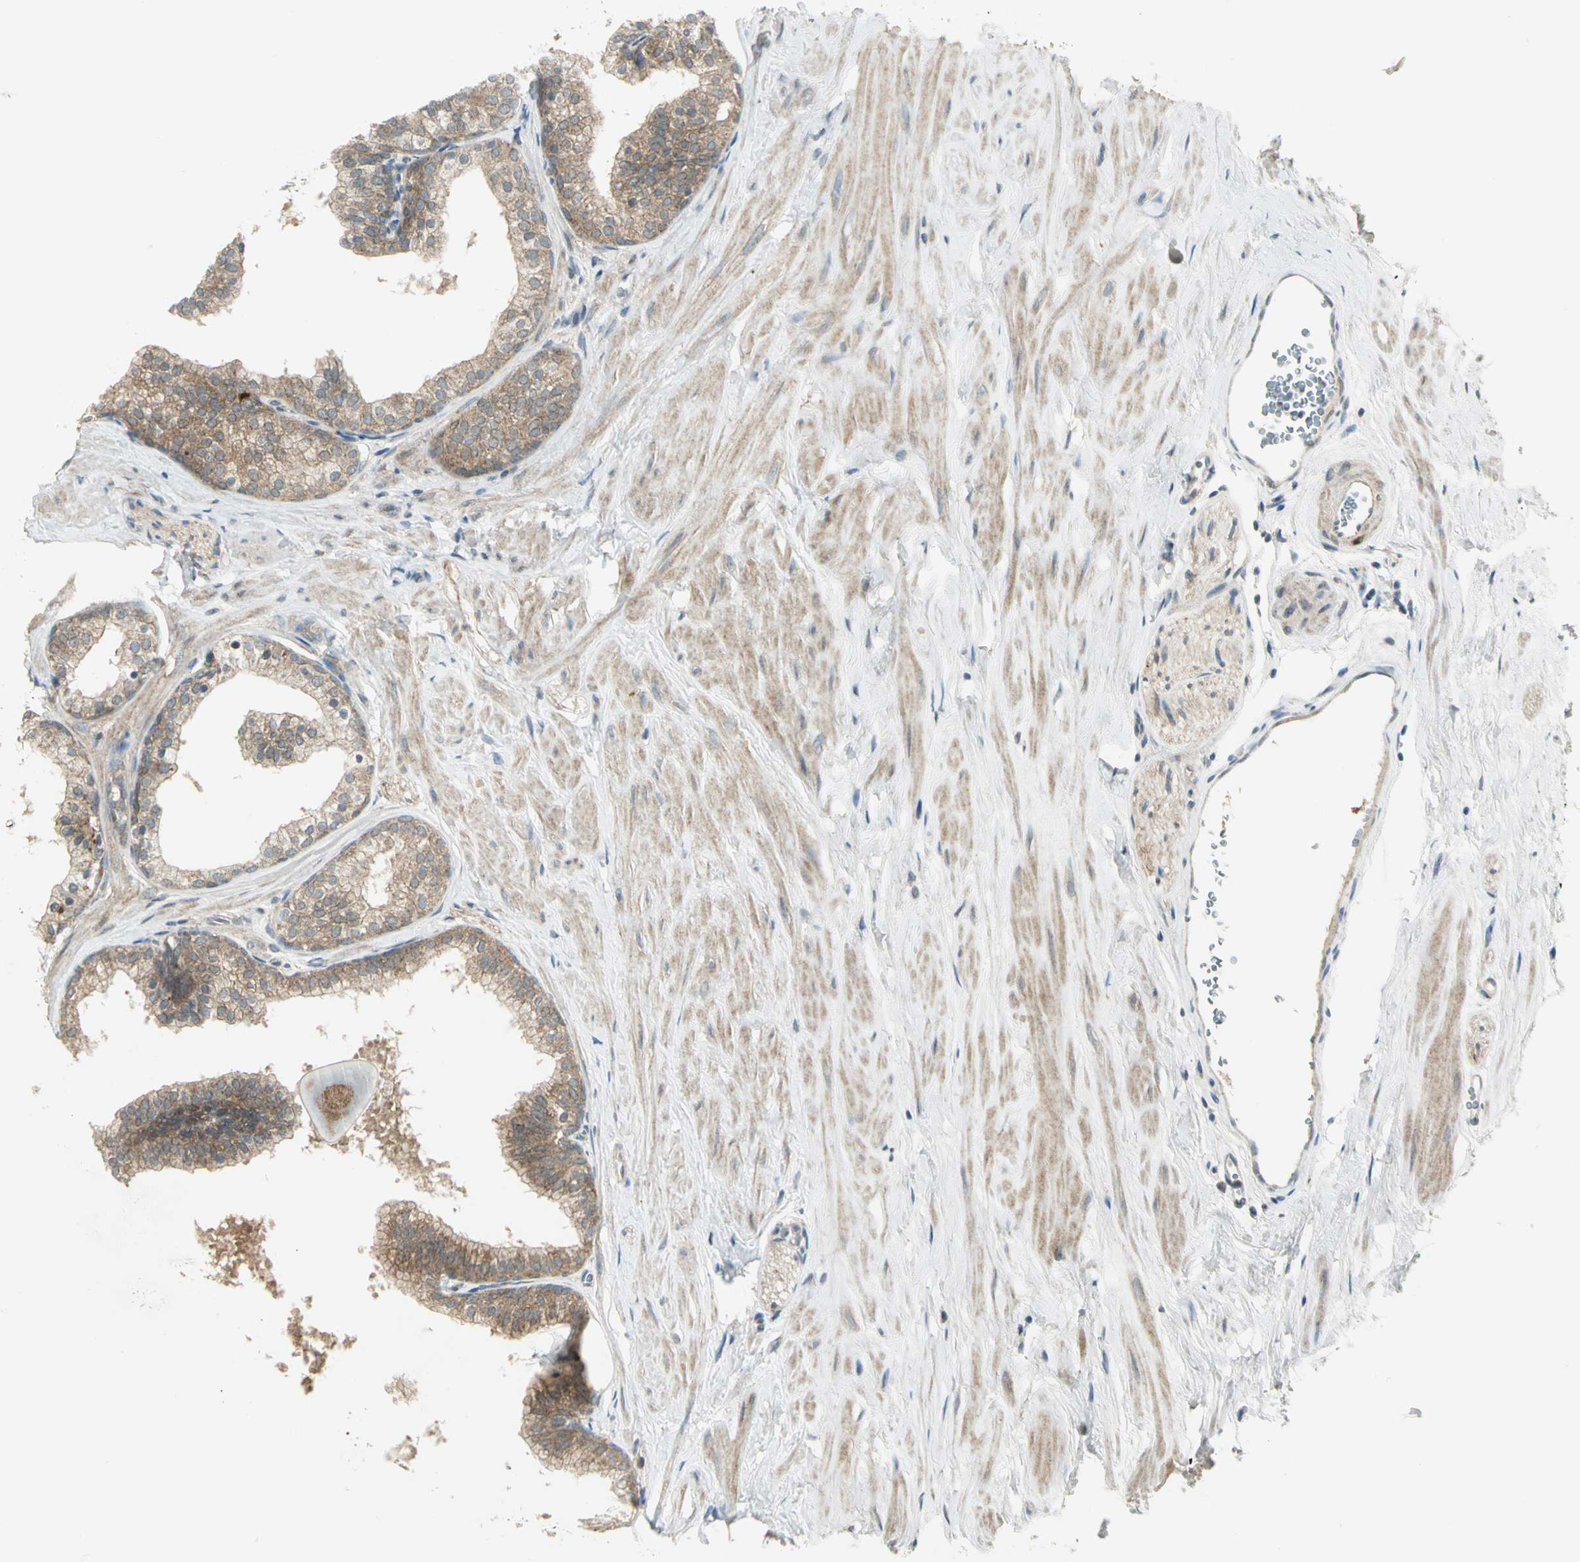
{"staining": {"intensity": "moderate", "quantity": ">75%", "location": "cytoplasmic/membranous"}, "tissue": "prostate", "cell_type": "Glandular cells", "image_type": "normal", "snomed": [{"axis": "morphology", "description": "Normal tissue, NOS"}, {"axis": "topography", "description": "Prostate"}], "caption": "Immunohistochemistry (DAB (3,3'-diaminobenzidine)) staining of normal prostate displays moderate cytoplasmic/membranous protein staining in about >75% of glandular cells.", "gene": "MAPK8IP3", "patient": {"sex": "male", "age": 60}}